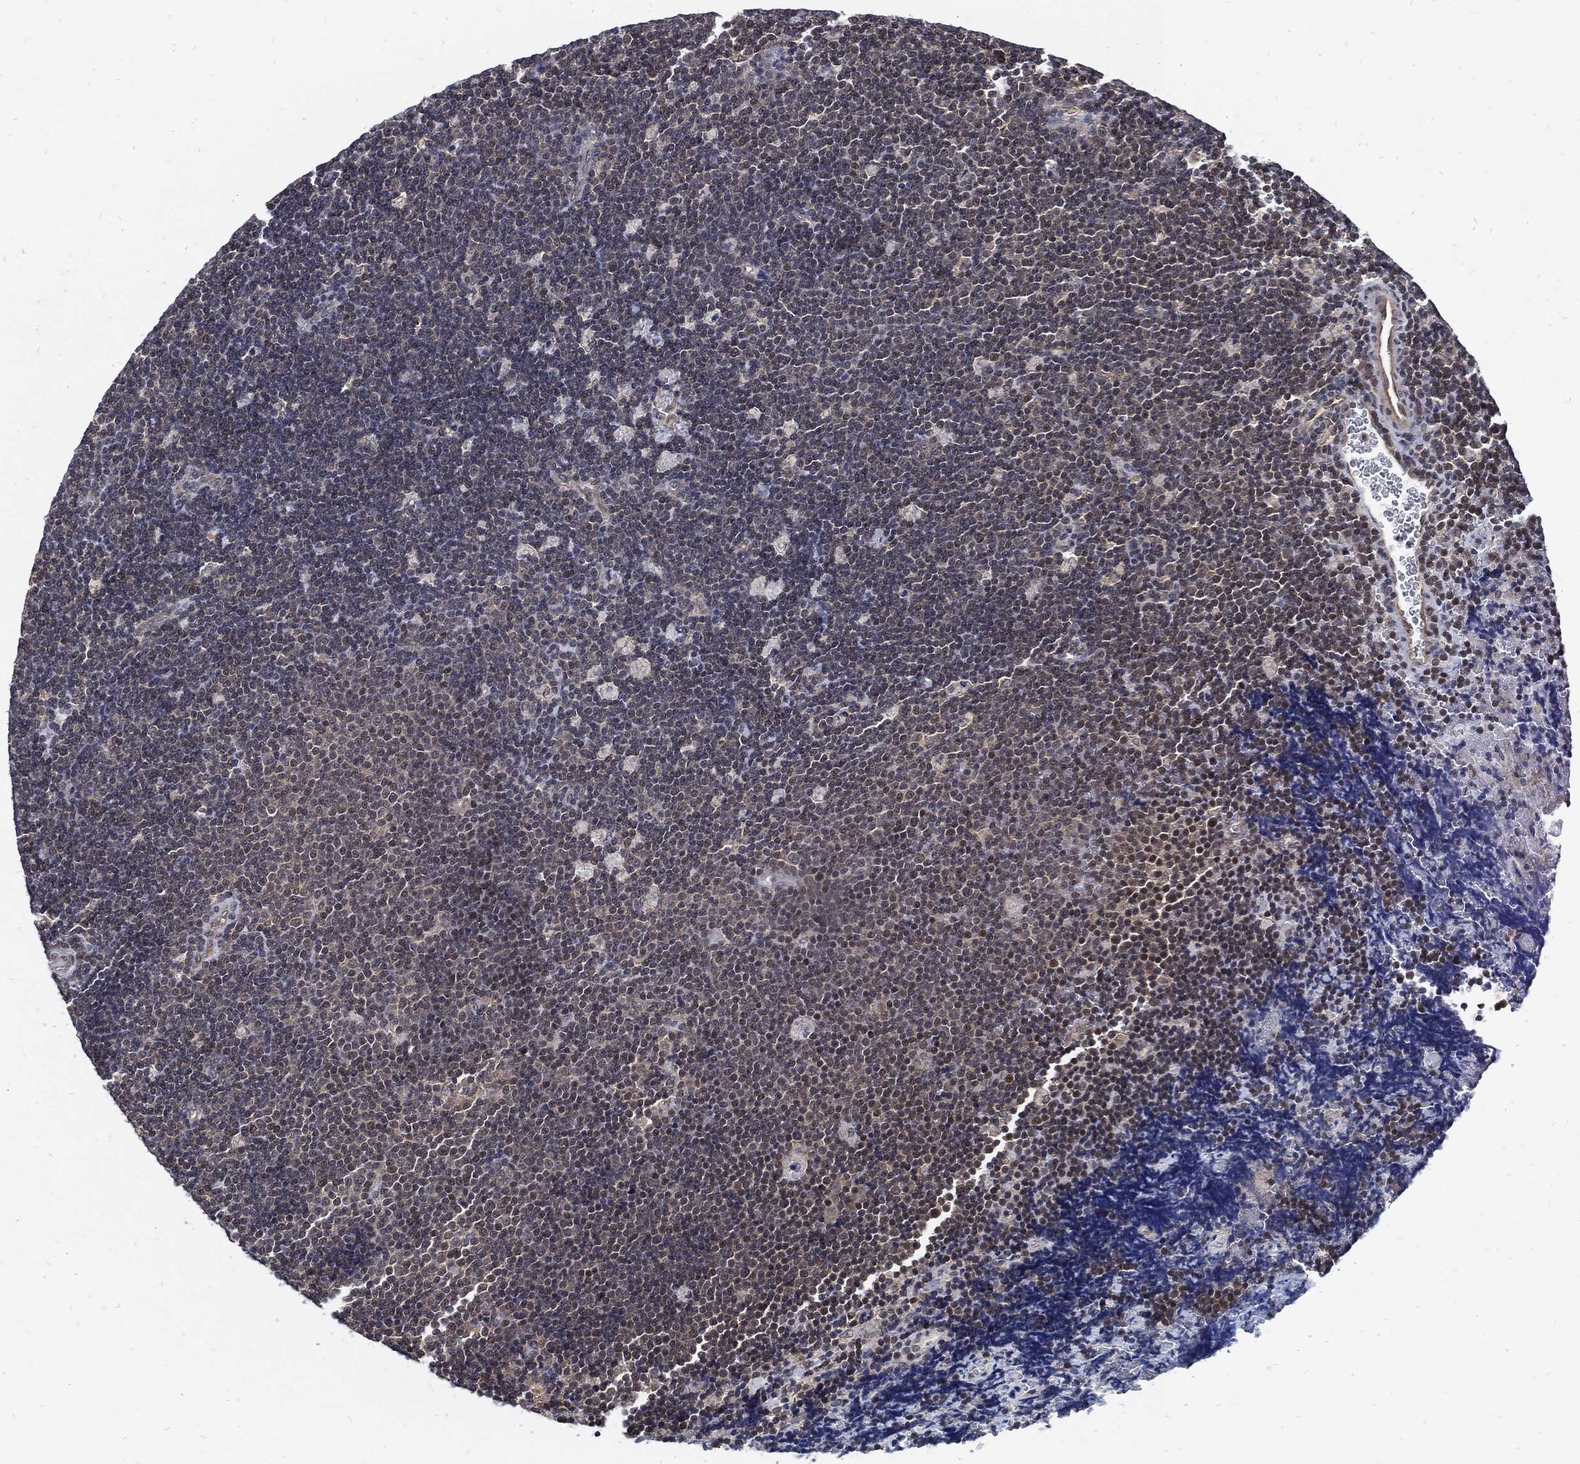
{"staining": {"intensity": "negative", "quantity": "none", "location": "none"}, "tissue": "lymphoma", "cell_type": "Tumor cells", "image_type": "cancer", "snomed": [{"axis": "morphology", "description": "Malignant lymphoma, non-Hodgkin's type, Low grade"}, {"axis": "topography", "description": "Brain"}], "caption": "This is a image of immunohistochemistry (IHC) staining of lymphoma, which shows no positivity in tumor cells.", "gene": "DCTN1", "patient": {"sex": "female", "age": 66}}